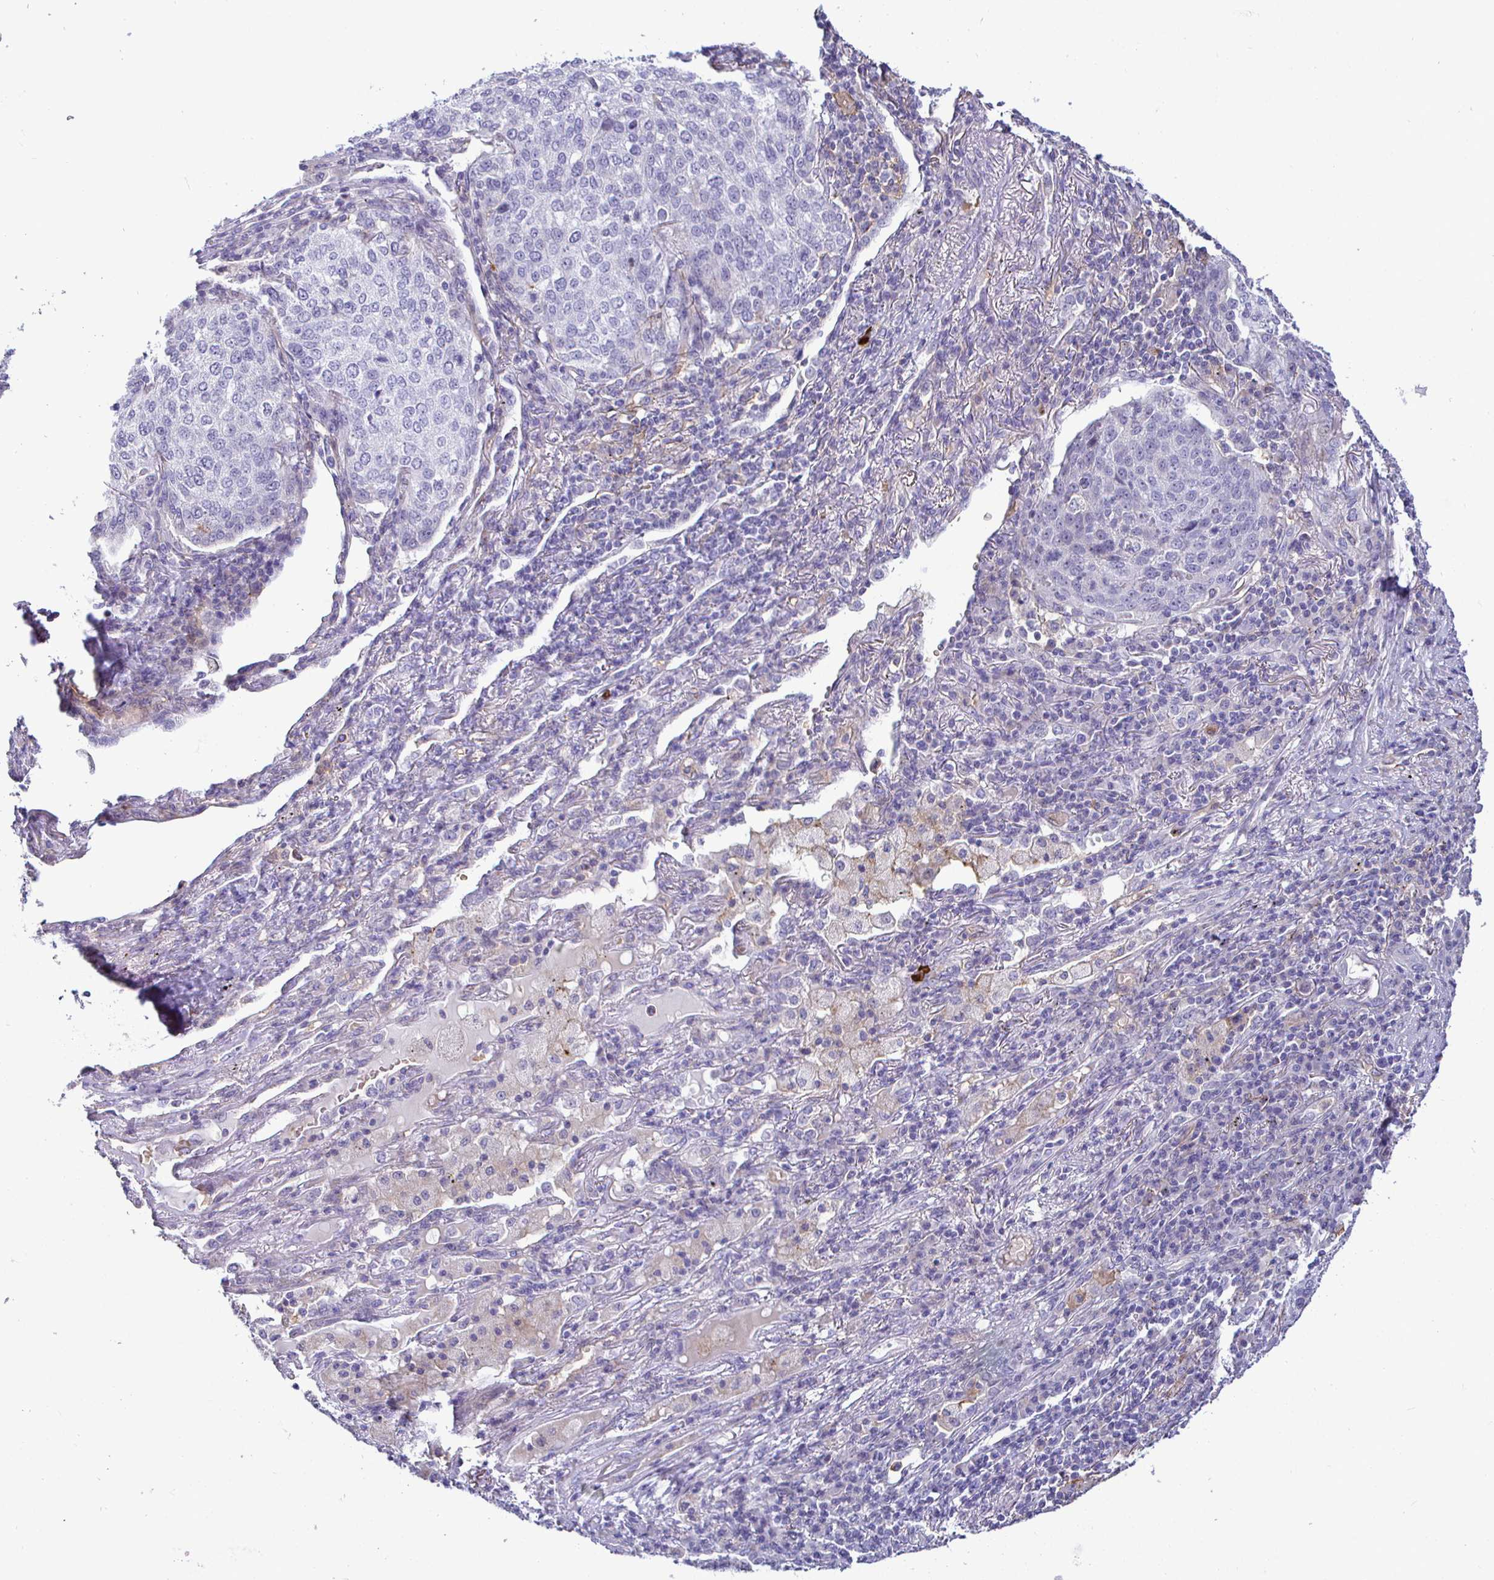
{"staining": {"intensity": "negative", "quantity": "none", "location": "none"}, "tissue": "lung cancer", "cell_type": "Tumor cells", "image_type": "cancer", "snomed": [{"axis": "morphology", "description": "Squamous cell carcinoma, NOS"}, {"axis": "topography", "description": "Lung"}], "caption": "The image shows no staining of tumor cells in lung cancer.", "gene": "SIRPA", "patient": {"sex": "male", "age": 63}}